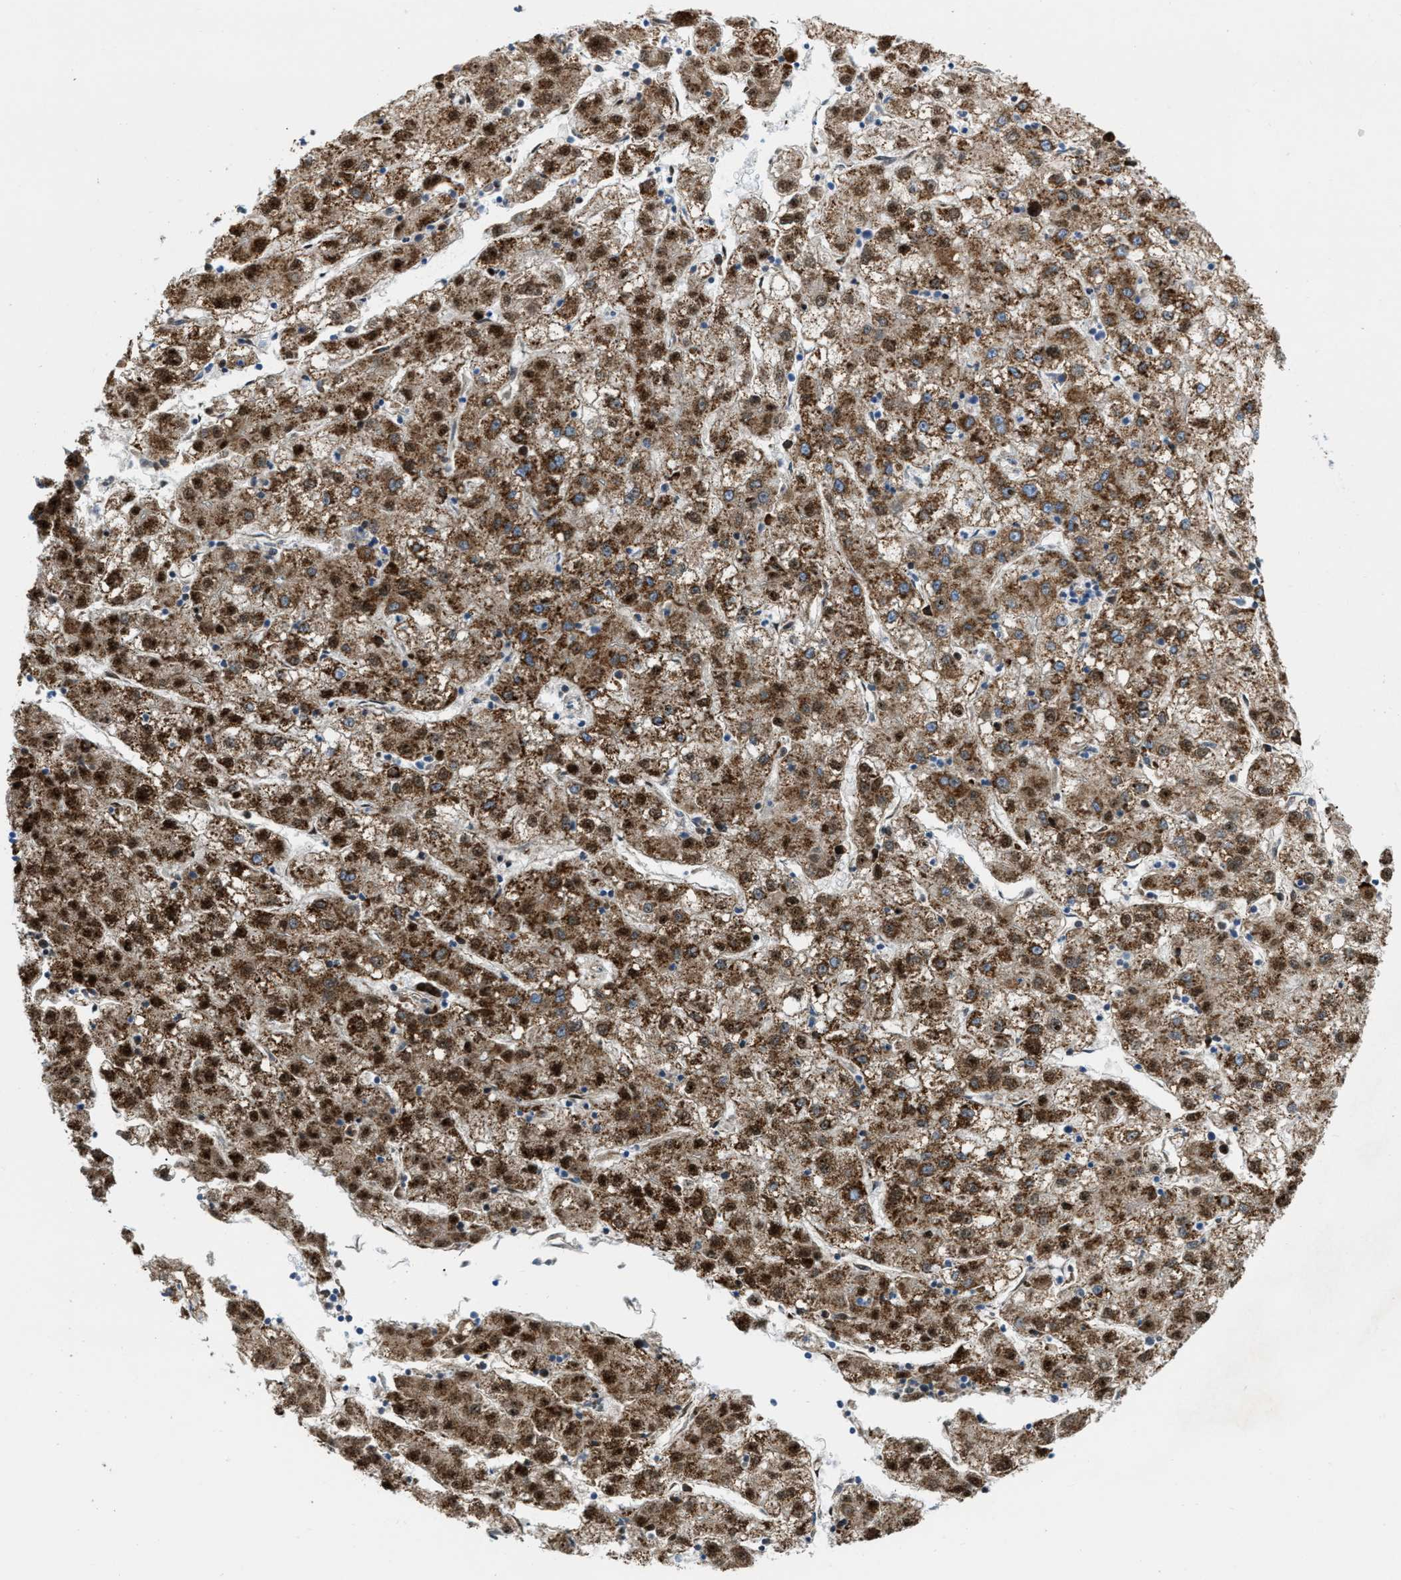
{"staining": {"intensity": "strong", "quantity": ">75%", "location": "cytoplasmic/membranous"}, "tissue": "liver cancer", "cell_type": "Tumor cells", "image_type": "cancer", "snomed": [{"axis": "morphology", "description": "Carcinoma, Hepatocellular, NOS"}, {"axis": "topography", "description": "Liver"}], "caption": "Protein analysis of liver hepatocellular carcinoma tissue exhibits strong cytoplasmic/membranous expression in about >75% of tumor cells.", "gene": "JADE1", "patient": {"sex": "male", "age": 72}}